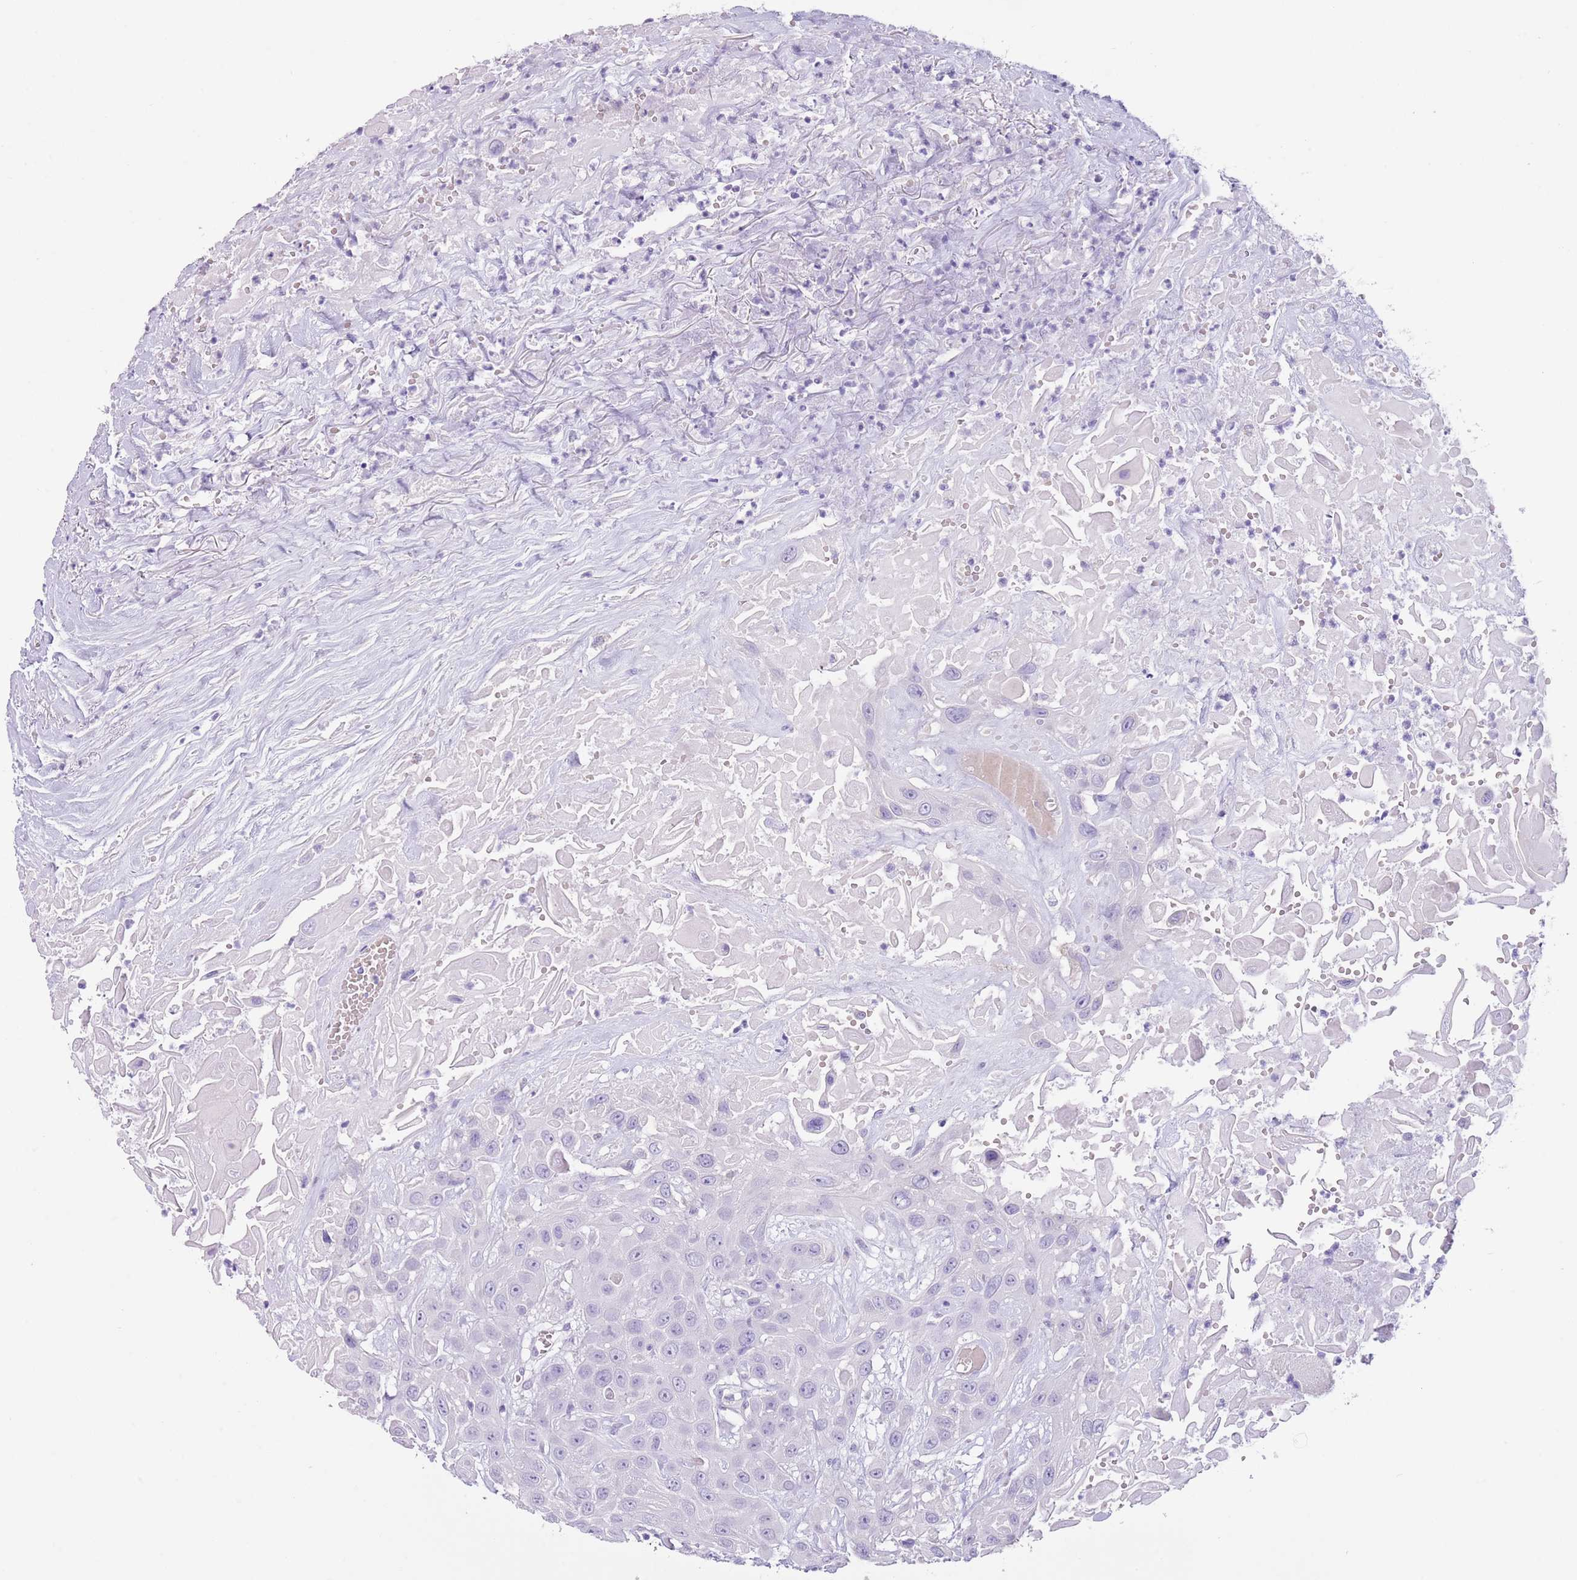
{"staining": {"intensity": "negative", "quantity": "none", "location": "none"}, "tissue": "head and neck cancer", "cell_type": "Tumor cells", "image_type": "cancer", "snomed": [{"axis": "morphology", "description": "Squamous cell carcinoma, NOS"}, {"axis": "topography", "description": "Head-Neck"}], "caption": "Immunohistochemistry of head and neck squamous cell carcinoma shows no positivity in tumor cells.", "gene": "SLC7A14", "patient": {"sex": "male", "age": 81}}